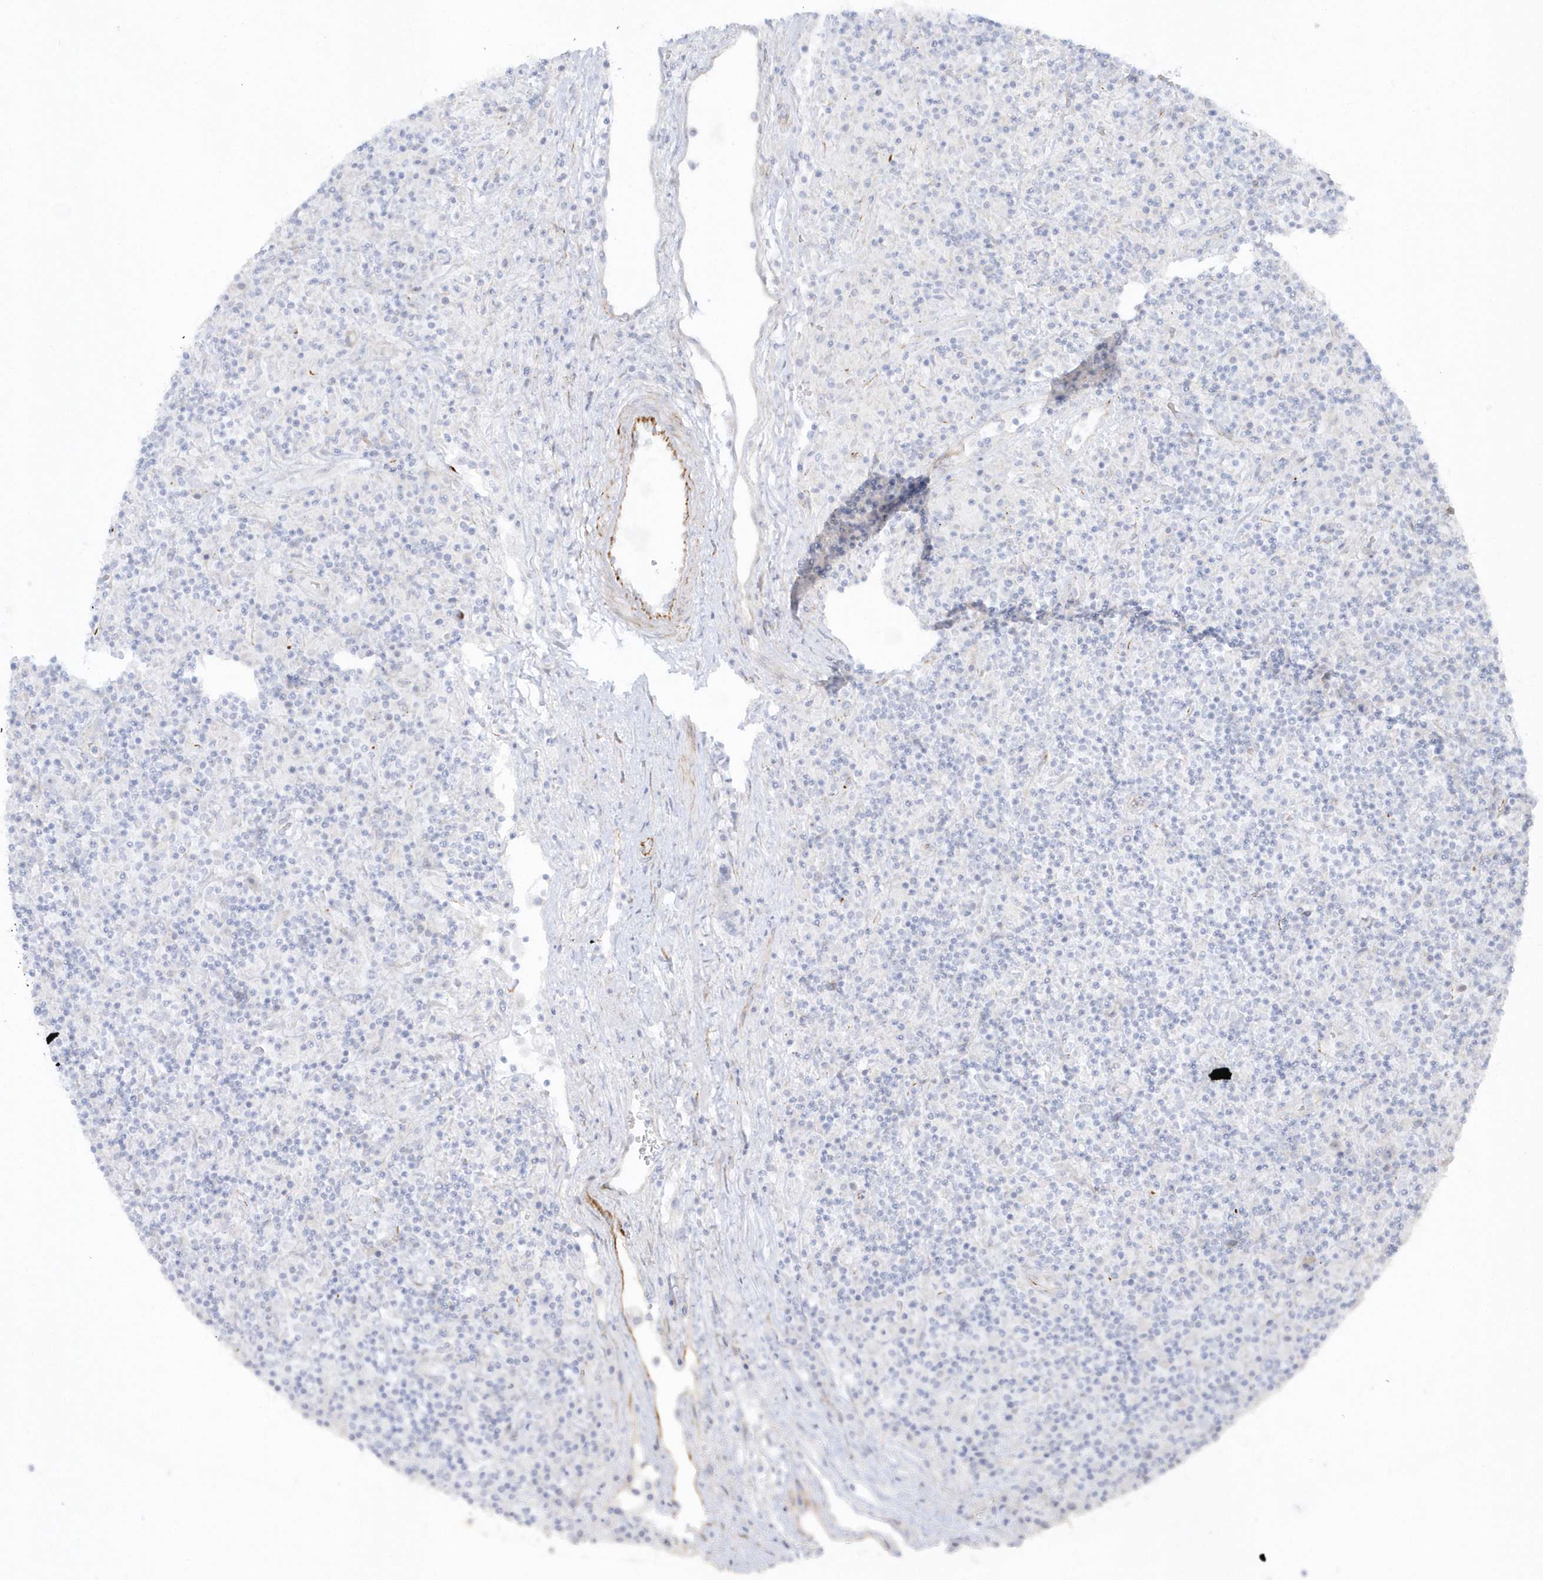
{"staining": {"intensity": "negative", "quantity": "none", "location": "none"}, "tissue": "lymphoma", "cell_type": "Tumor cells", "image_type": "cancer", "snomed": [{"axis": "morphology", "description": "Hodgkin's disease, NOS"}, {"axis": "topography", "description": "Lymph node"}], "caption": "This is an IHC photomicrograph of human Hodgkin's disease. There is no staining in tumor cells.", "gene": "PPIL6", "patient": {"sex": "male", "age": 70}}